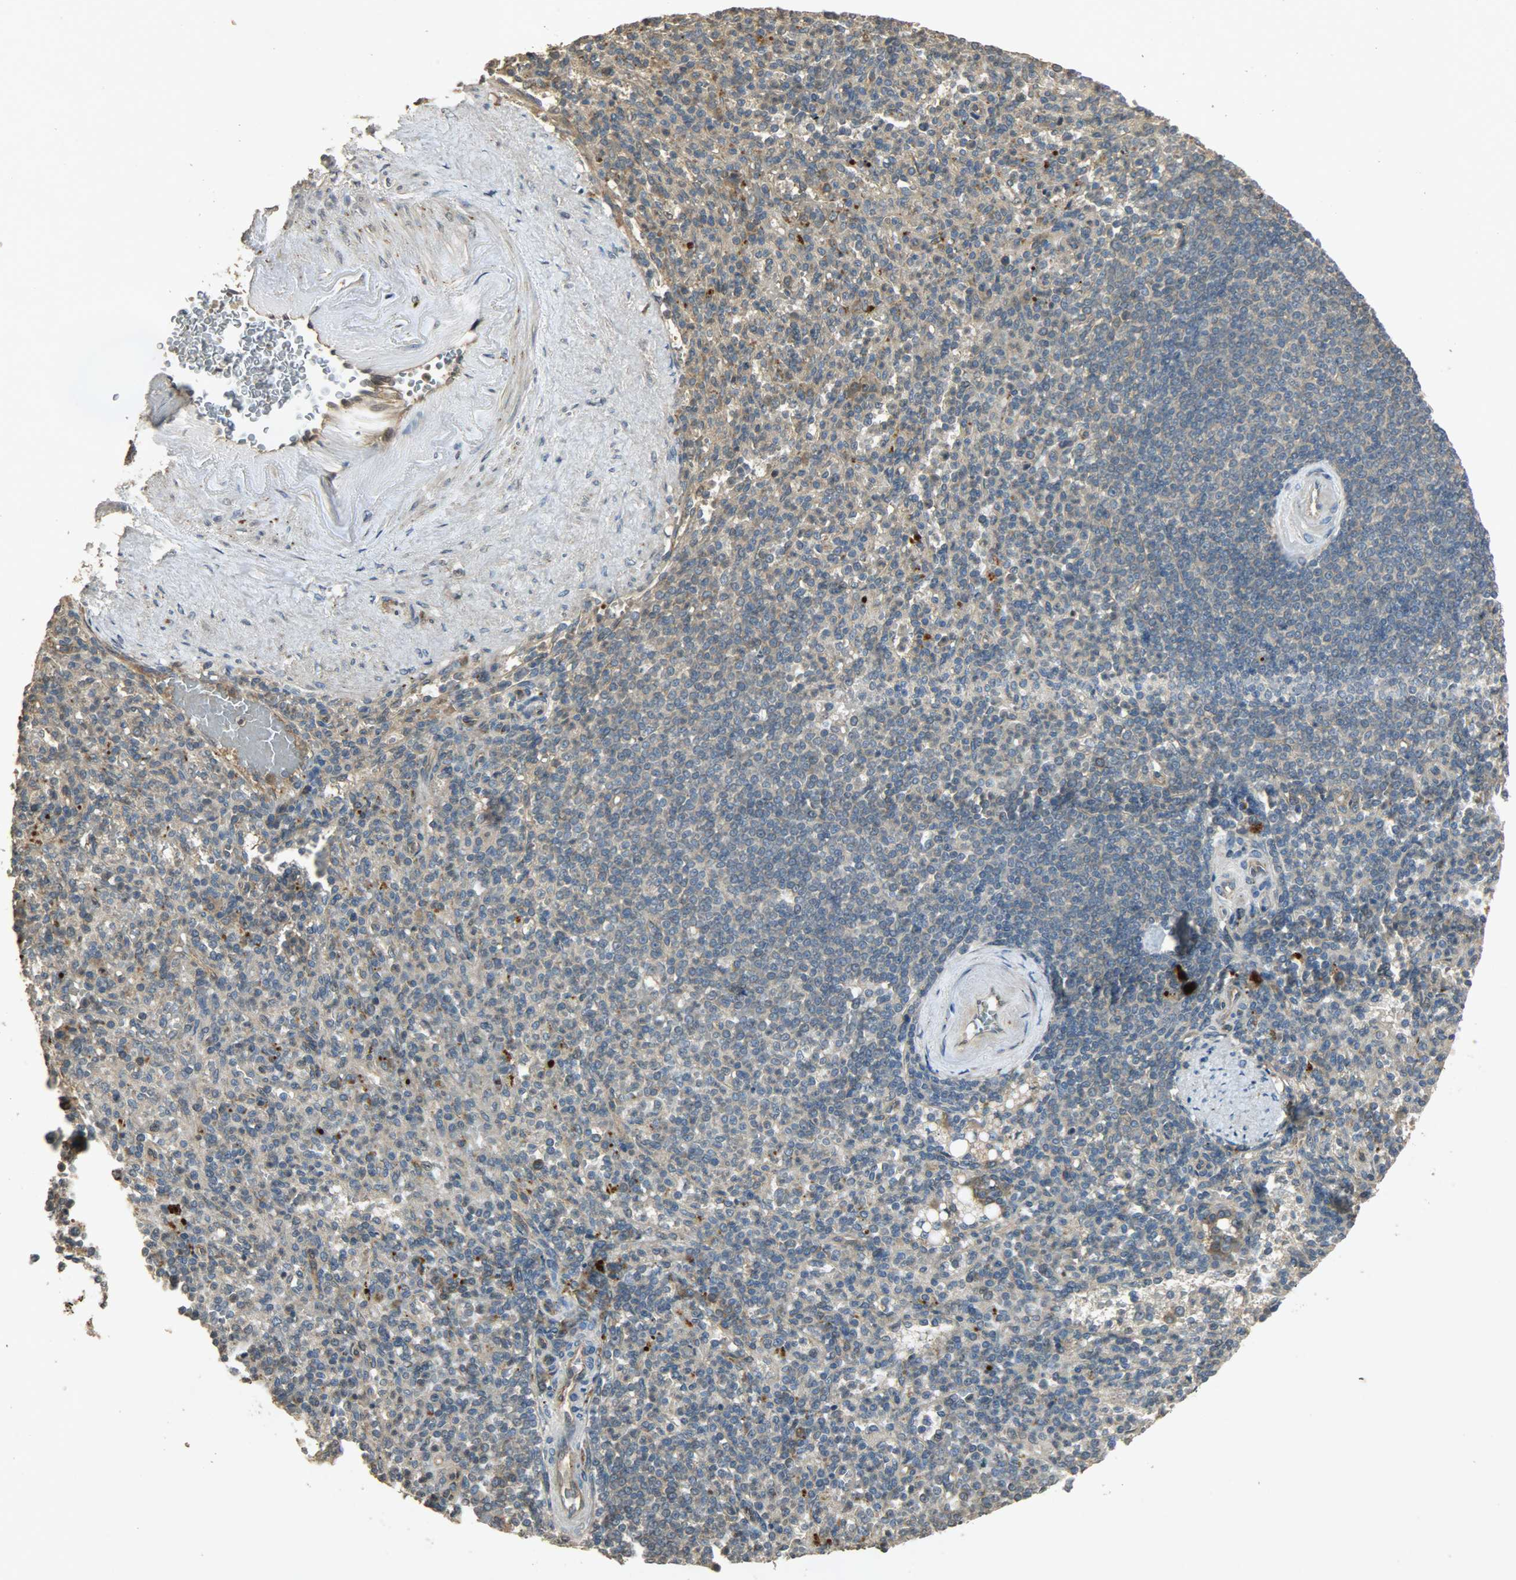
{"staining": {"intensity": "weak", "quantity": ">75%", "location": "cytoplasmic/membranous"}, "tissue": "spleen", "cell_type": "Cells in red pulp", "image_type": "normal", "snomed": [{"axis": "morphology", "description": "Normal tissue, NOS"}, {"axis": "topography", "description": "Spleen"}], "caption": "Normal spleen was stained to show a protein in brown. There is low levels of weak cytoplasmic/membranous expression in about >75% of cells in red pulp. (DAB (3,3'-diaminobenzidine) IHC, brown staining for protein, blue staining for nuclei).", "gene": "ATP2B1", "patient": {"sex": "female", "age": 74}}